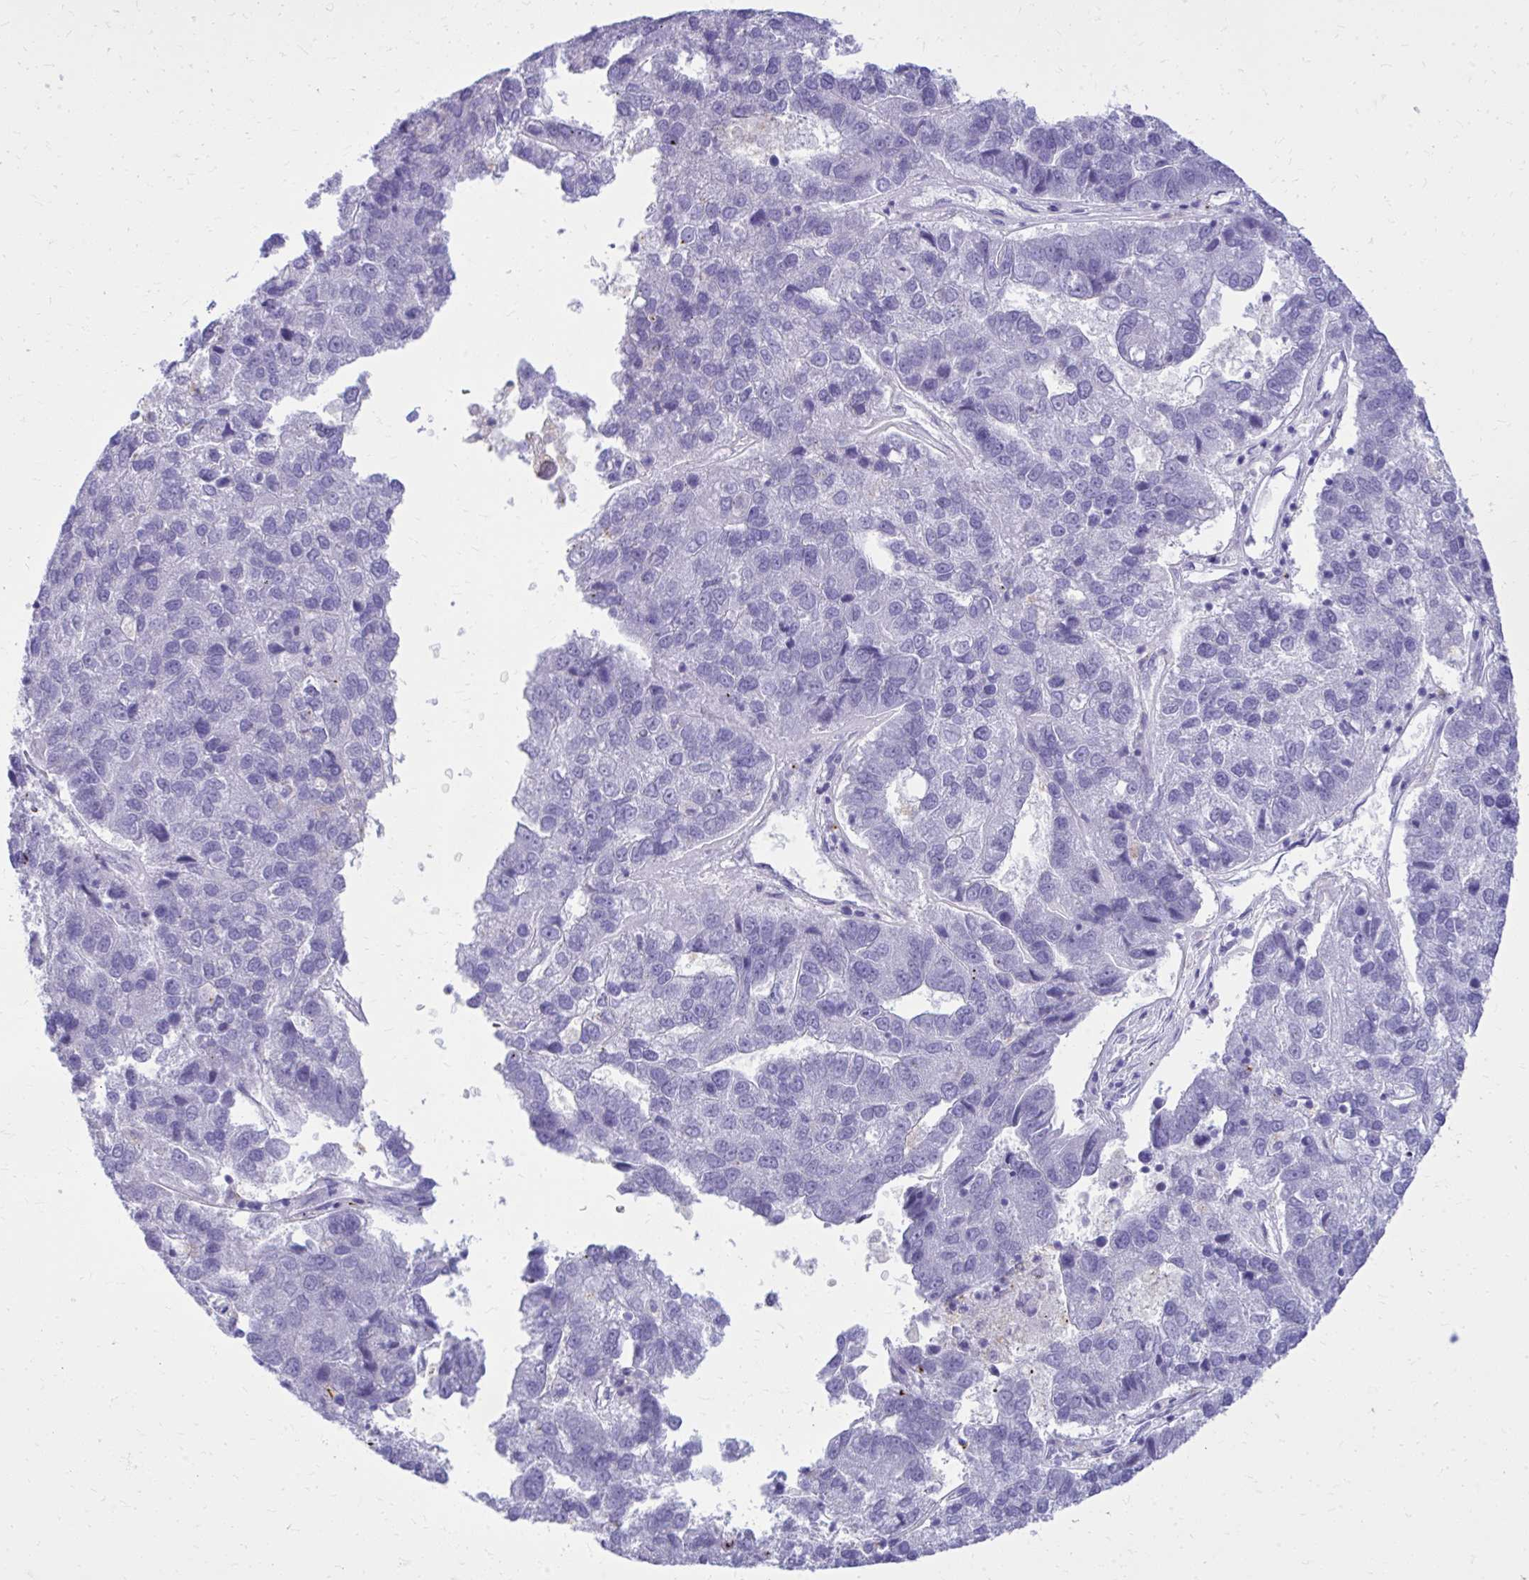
{"staining": {"intensity": "negative", "quantity": "none", "location": "none"}, "tissue": "pancreatic cancer", "cell_type": "Tumor cells", "image_type": "cancer", "snomed": [{"axis": "morphology", "description": "Adenocarcinoma, NOS"}, {"axis": "topography", "description": "Pancreas"}], "caption": "Protein analysis of adenocarcinoma (pancreatic) exhibits no significant expression in tumor cells.", "gene": "BCL6B", "patient": {"sex": "female", "age": 61}}